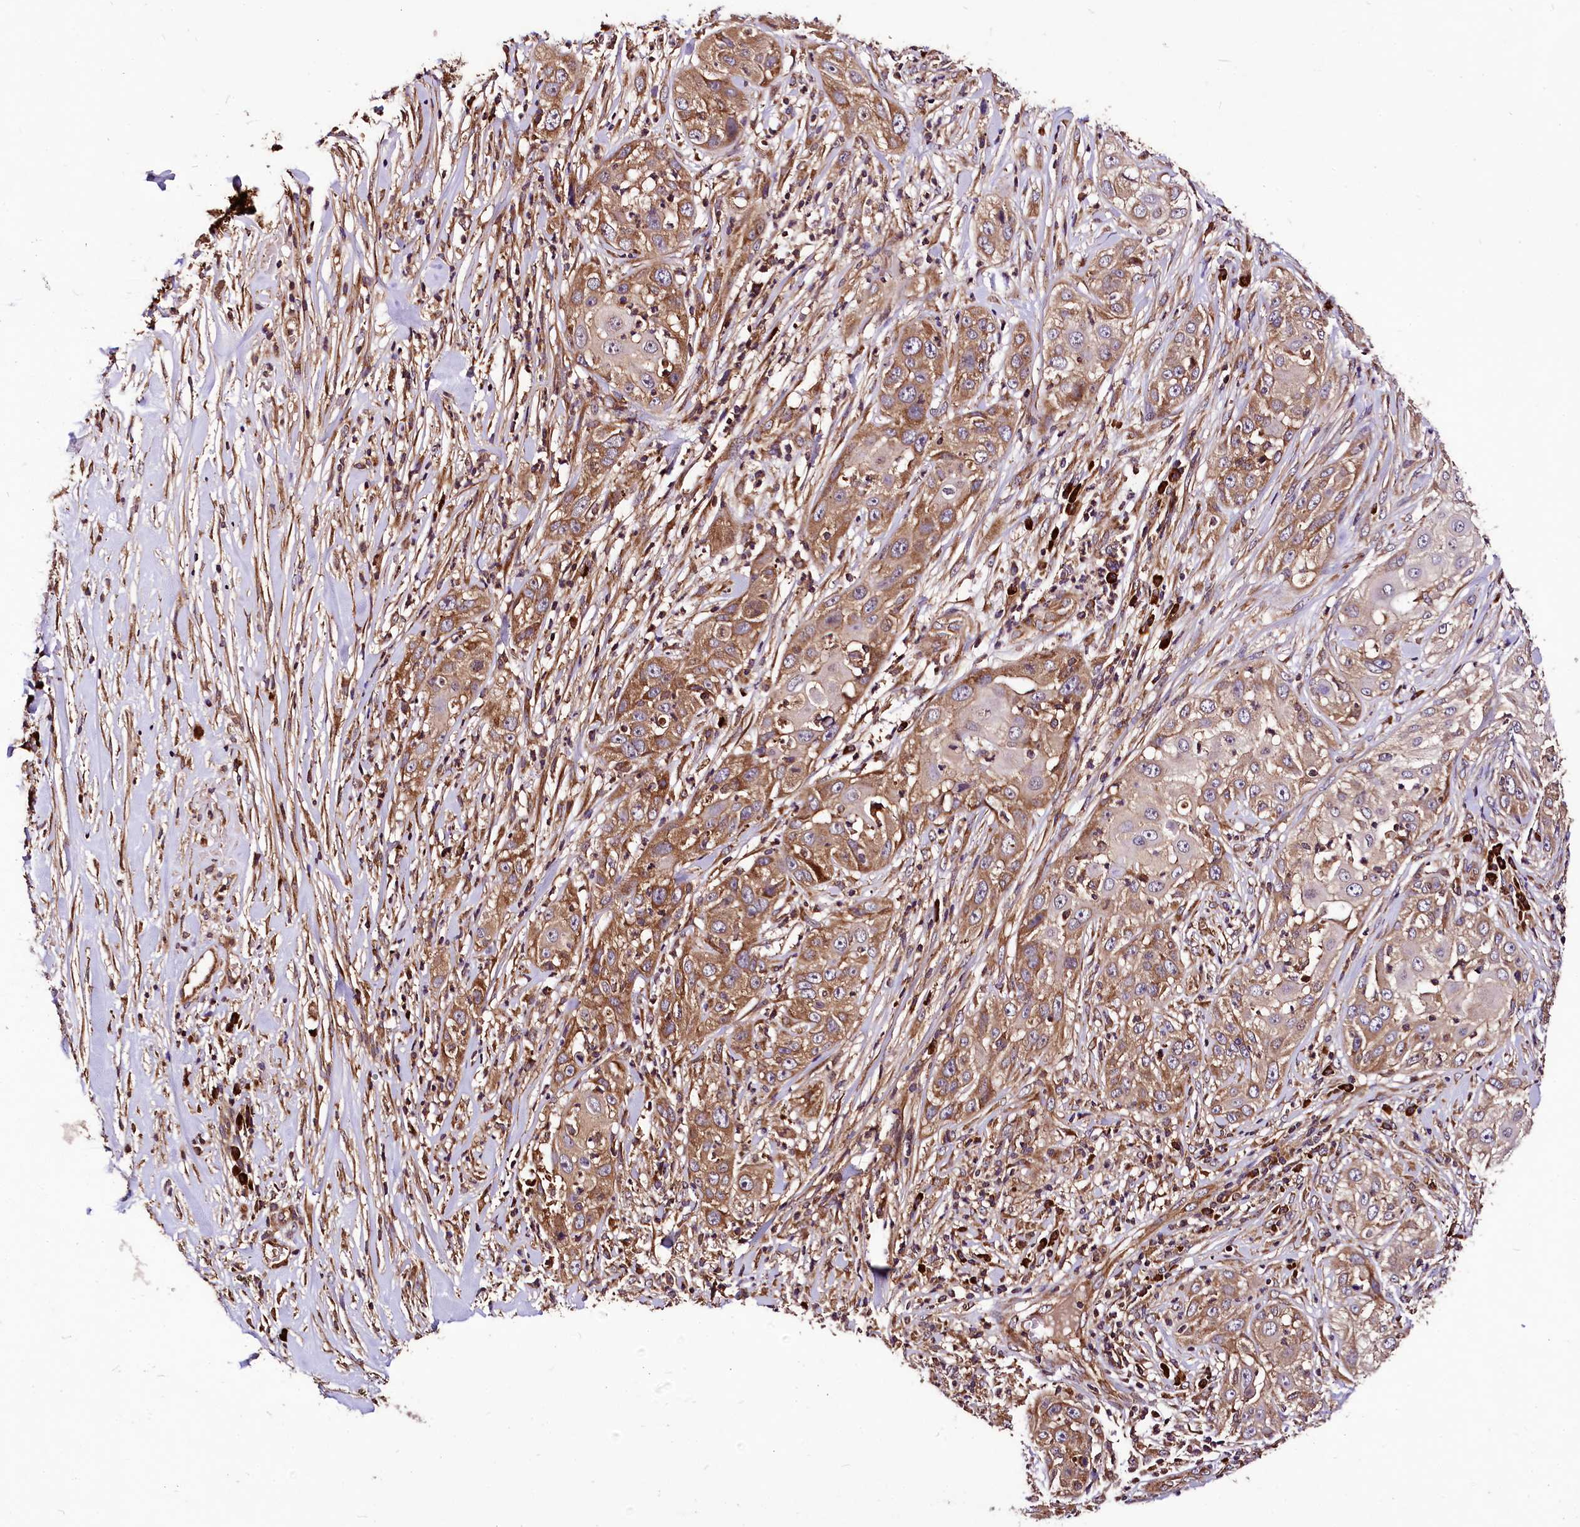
{"staining": {"intensity": "moderate", "quantity": ">75%", "location": "cytoplasmic/membranous"}, "tissue": "skin cancer", "cell_type": "Tumor cells", "image_type": "cancer", "snomed": [{"axis": "morphology", "description": "Squamous cell carcinoma, NOS"}, {"axis": "topography", "description": "Skin"}], "caption": "DAB (3,3'-diaminobenzidine) immunohistochemical staining of human skin cancer shows moderate cytoplasmic/membranous protein expression in about >75% of tumor cells.", "gene": "LRSAM1", "patient": {"sex": "female", "age": 44}}